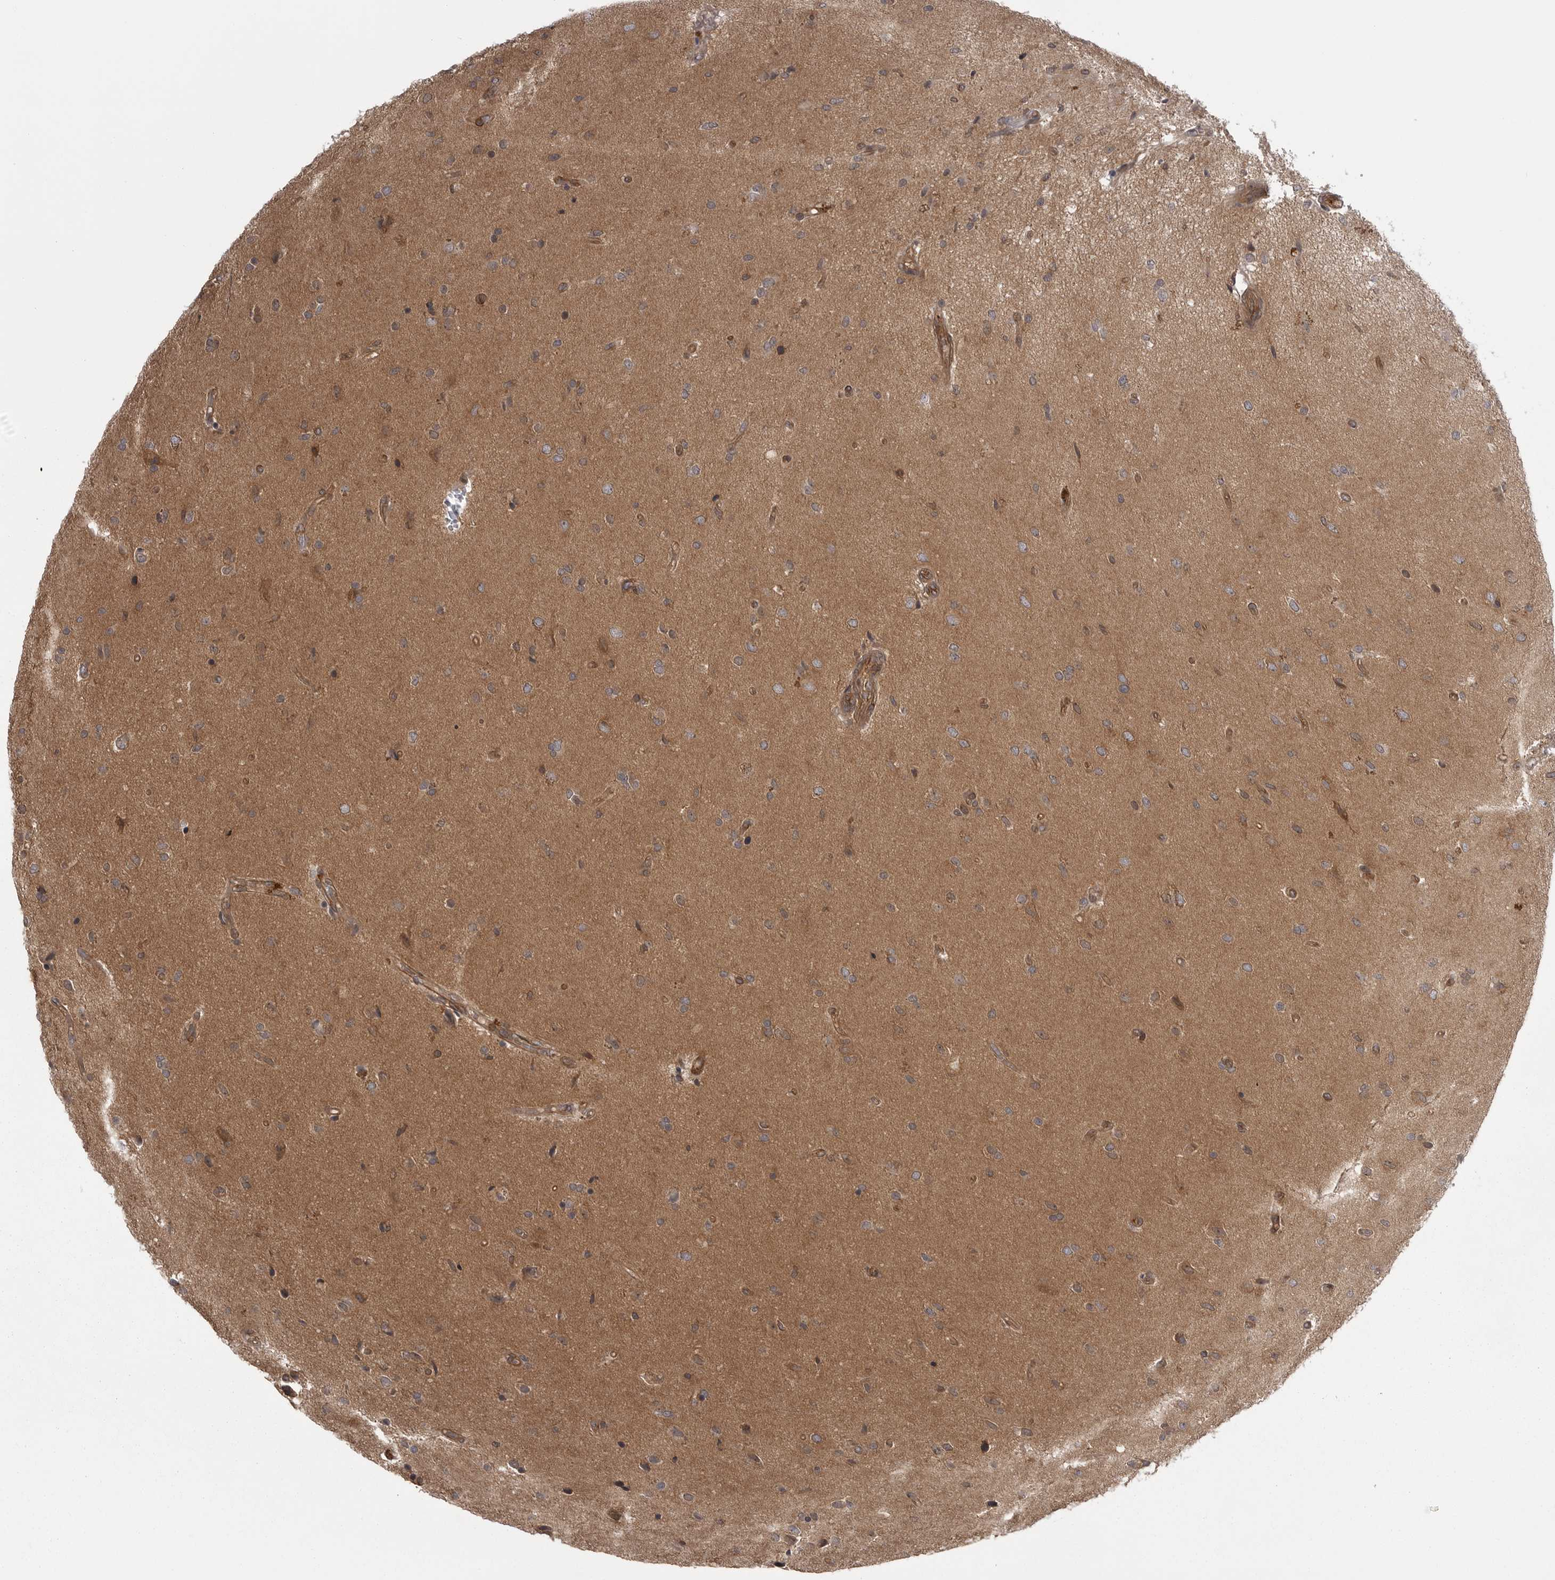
{"staining": {"intensity": "moderate", "quantity": "<25%", "location": "cytoplasmic/membranous"}, "tissue": "glioma", "cell_type": "Tumor cells", "image_type": "cancer", "snomed": [{"axis": "morphology", "description": "Glioma, malignant, High grade"}, {"axis": "topography", "description": "Brain"}], "caption": "About <25% of tumor cells in glioma demonstrate moderate cytoplasmic/membranous protein expression as visualized by brown immunohistochemical staining.", "gene": "STK24", "patient": {"sex": "male", "age": 72}}